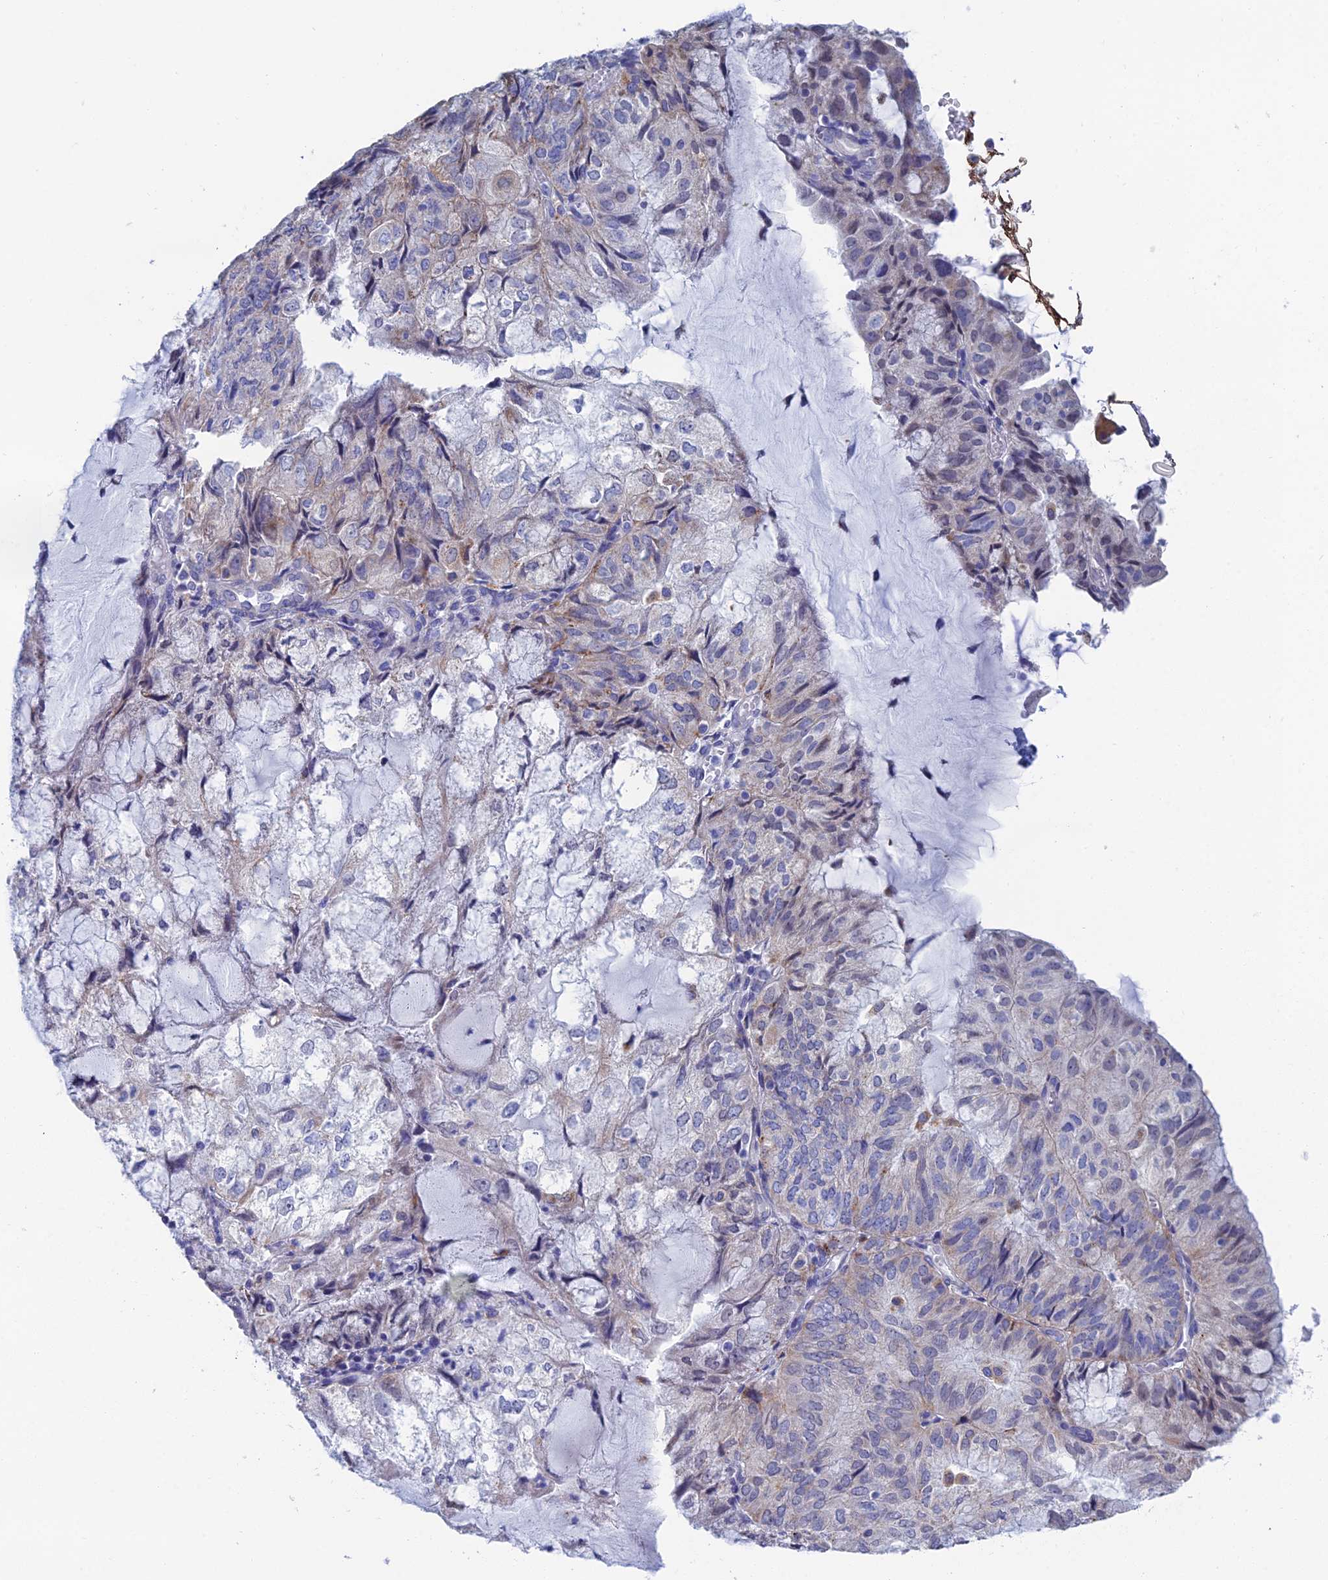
{"staining": {"intensity": "moderate", "quantity": "<25%", "location": "cytoplasmic/membranous"}, "tissue": "endometrial cancer", "cell_type": "Tumor cells", "image_type": "cancer", "snomed": [{"axis": "morphology", "description": "Adenocarcinoma, NOS"}, {"axis": "topography", "description": "Endometrium"}], "caption": "Immunohistochemistry staining of endometrial adenocarcinoma, which exhibits low levels of moderate cytoplasmic/membranous staining in about <25% of tumor cells indicating moderate cytoplasmic/membranous protein expression. The staining was performed using DAB (3,3'-diaminobenzidine) (brown) for protein detection and nuclei were counterstained in hematoxylin (blue).", "gene": "CFAP210", "patient": {"sex": "female", "age": 81}}